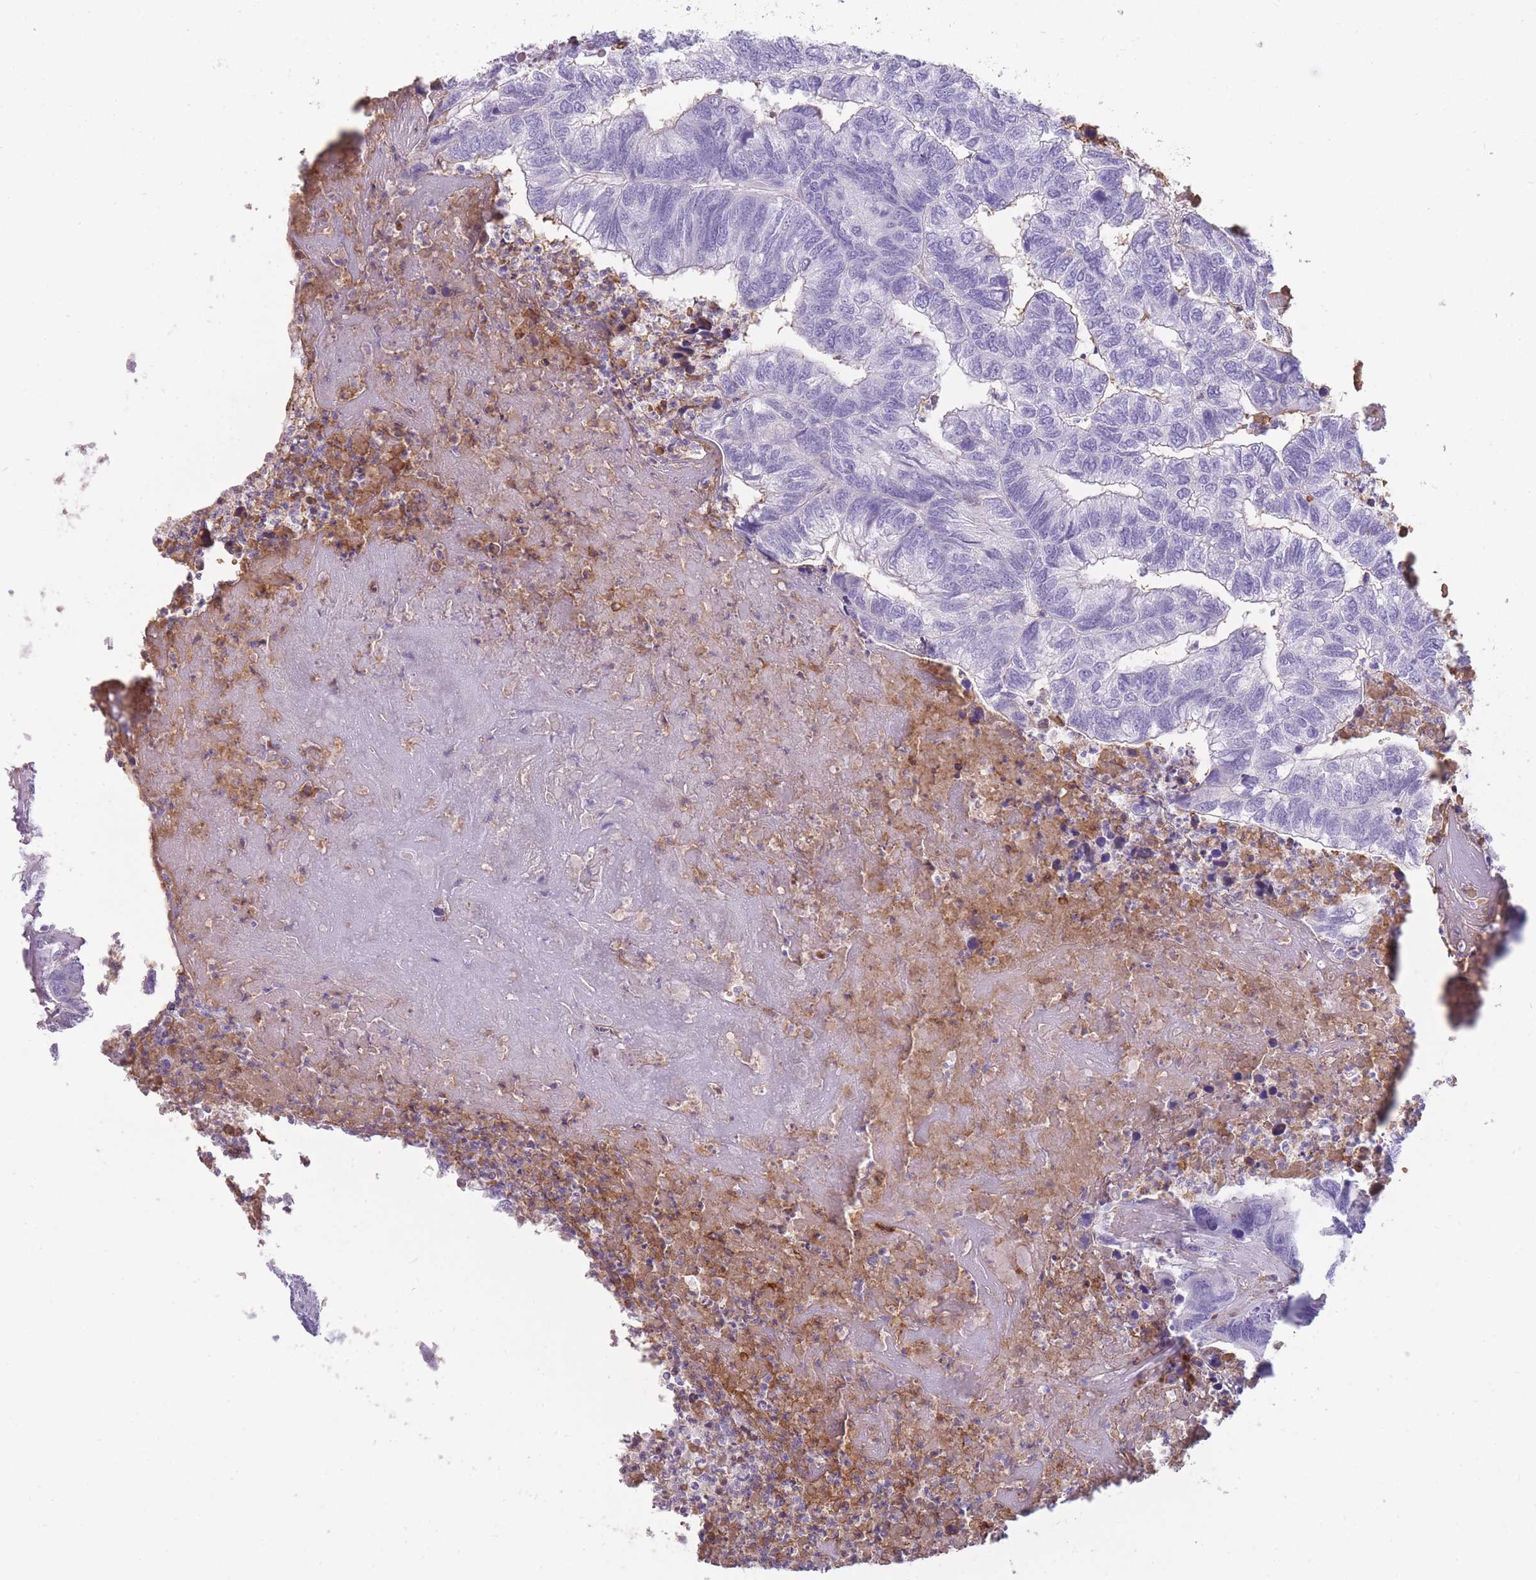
{"staining": {"intensity": "negative", "quantity": "none", "location": "none"}, "tissue": "colorectal cancer", "cell_type": "Tumor cells", "image_type": "cancer", "snomed": [{"axis": "morphology", "description": "Adenocarcinoma, NOS"}, {"axis": "topography", "description": "Colon"}], "caption": "Tumor cells are negative for brown protein staining in colorectal cancer (adenocarcinoma).", "gene": "CR1L", "patient": {"sex": "female", "age": 67}}